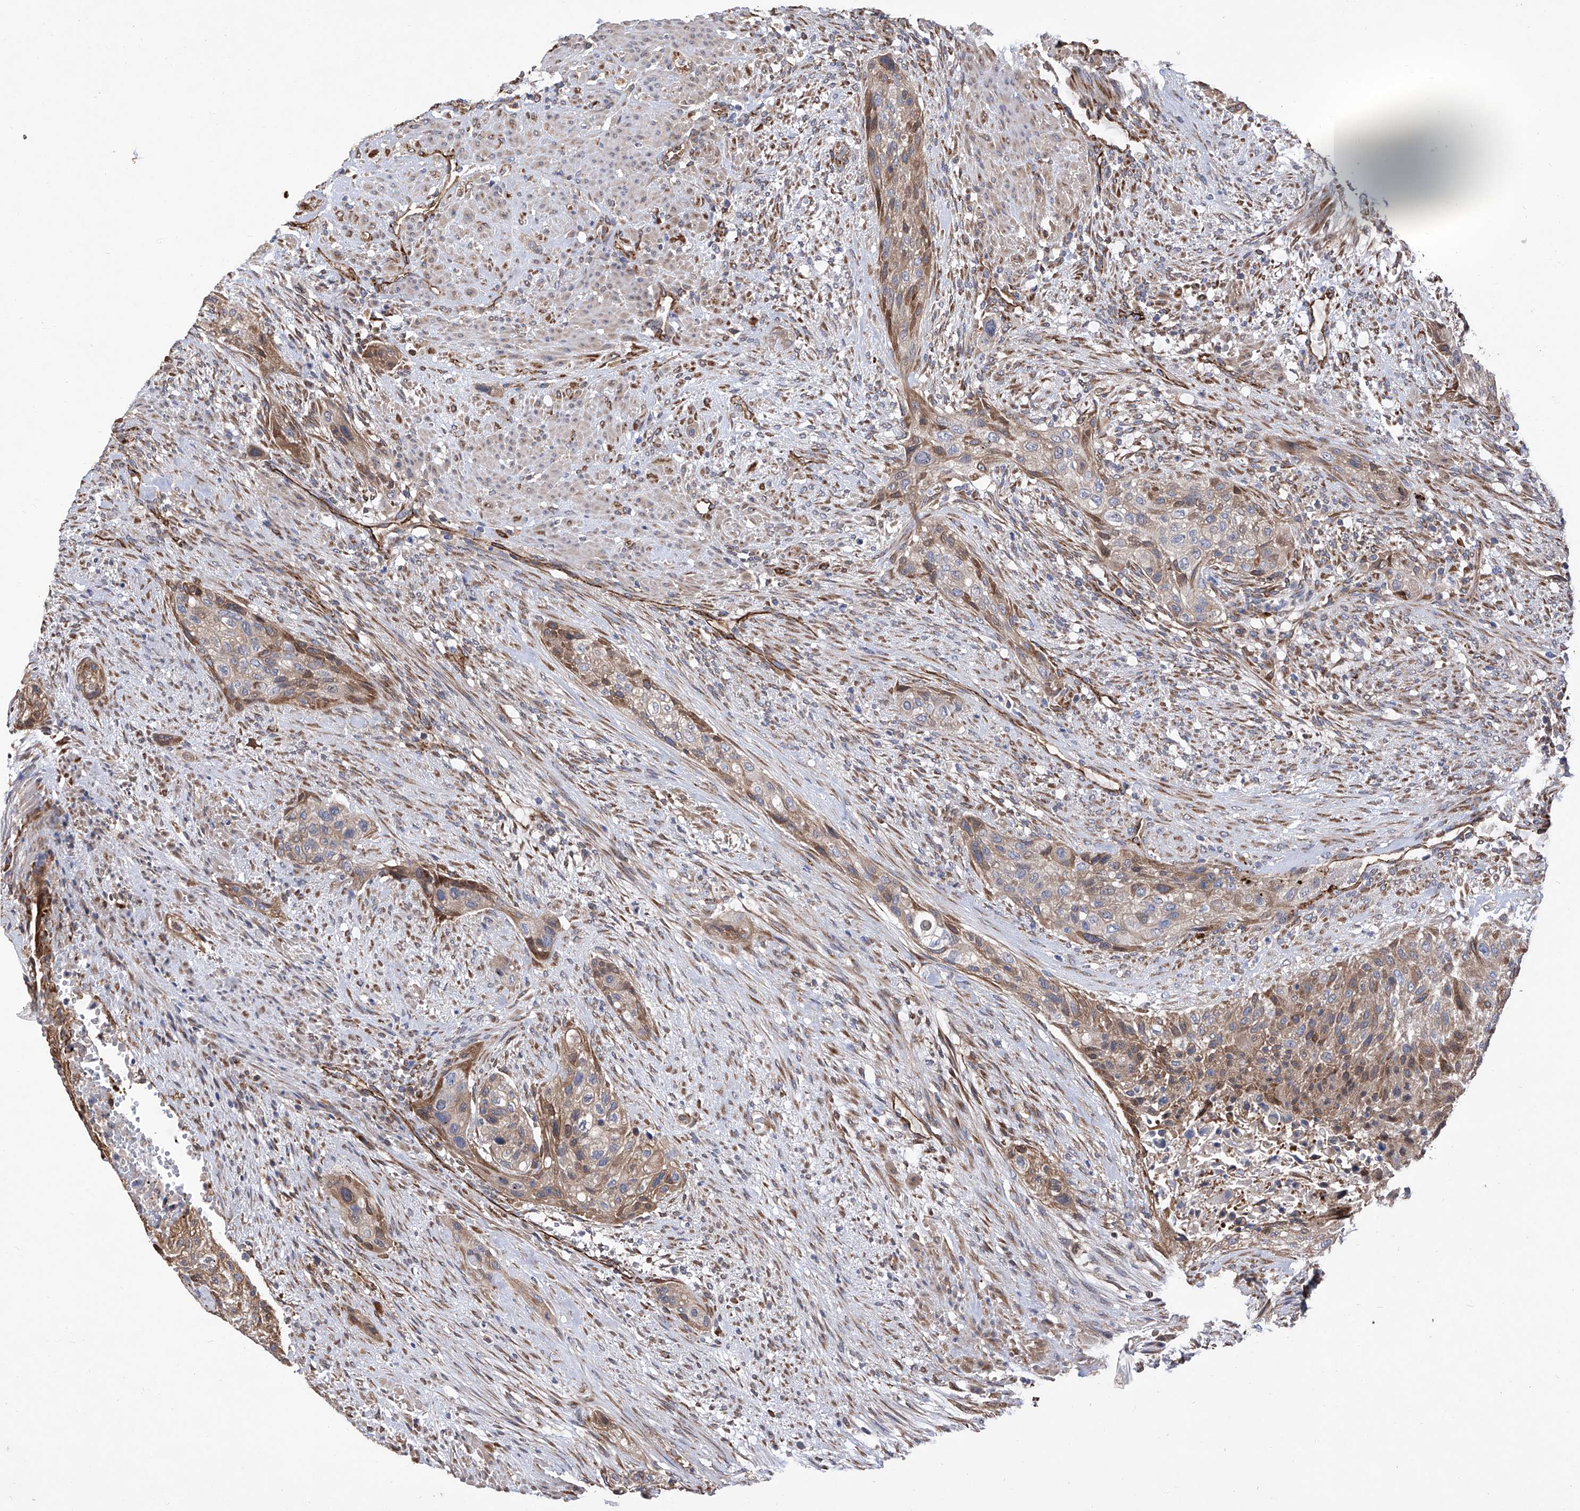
{"staining": {"intensity": "weak", "quantity": ">75%", "location": "cytoplasmic/membranous"}, "tissue": "urothelial cancer", "cell_type": "Tumor cells", "image_type": "cancer", "snomed": [{"axis": "morphology", "description": "Urothelial carcinoma, High grade"}, {"axis": "topography", "description": "Urinary bladder"}], "caption": "Tumor cells display low levels of weak cytoplasmic/membranous expression in approximately >75% of cells in high-grade urothelial carcinoma. The protein of interest is shown in brown color, while the nuclei are stained blue.", "gene": "INPP5B", "patient": {"sex": "male", "age": 35}}